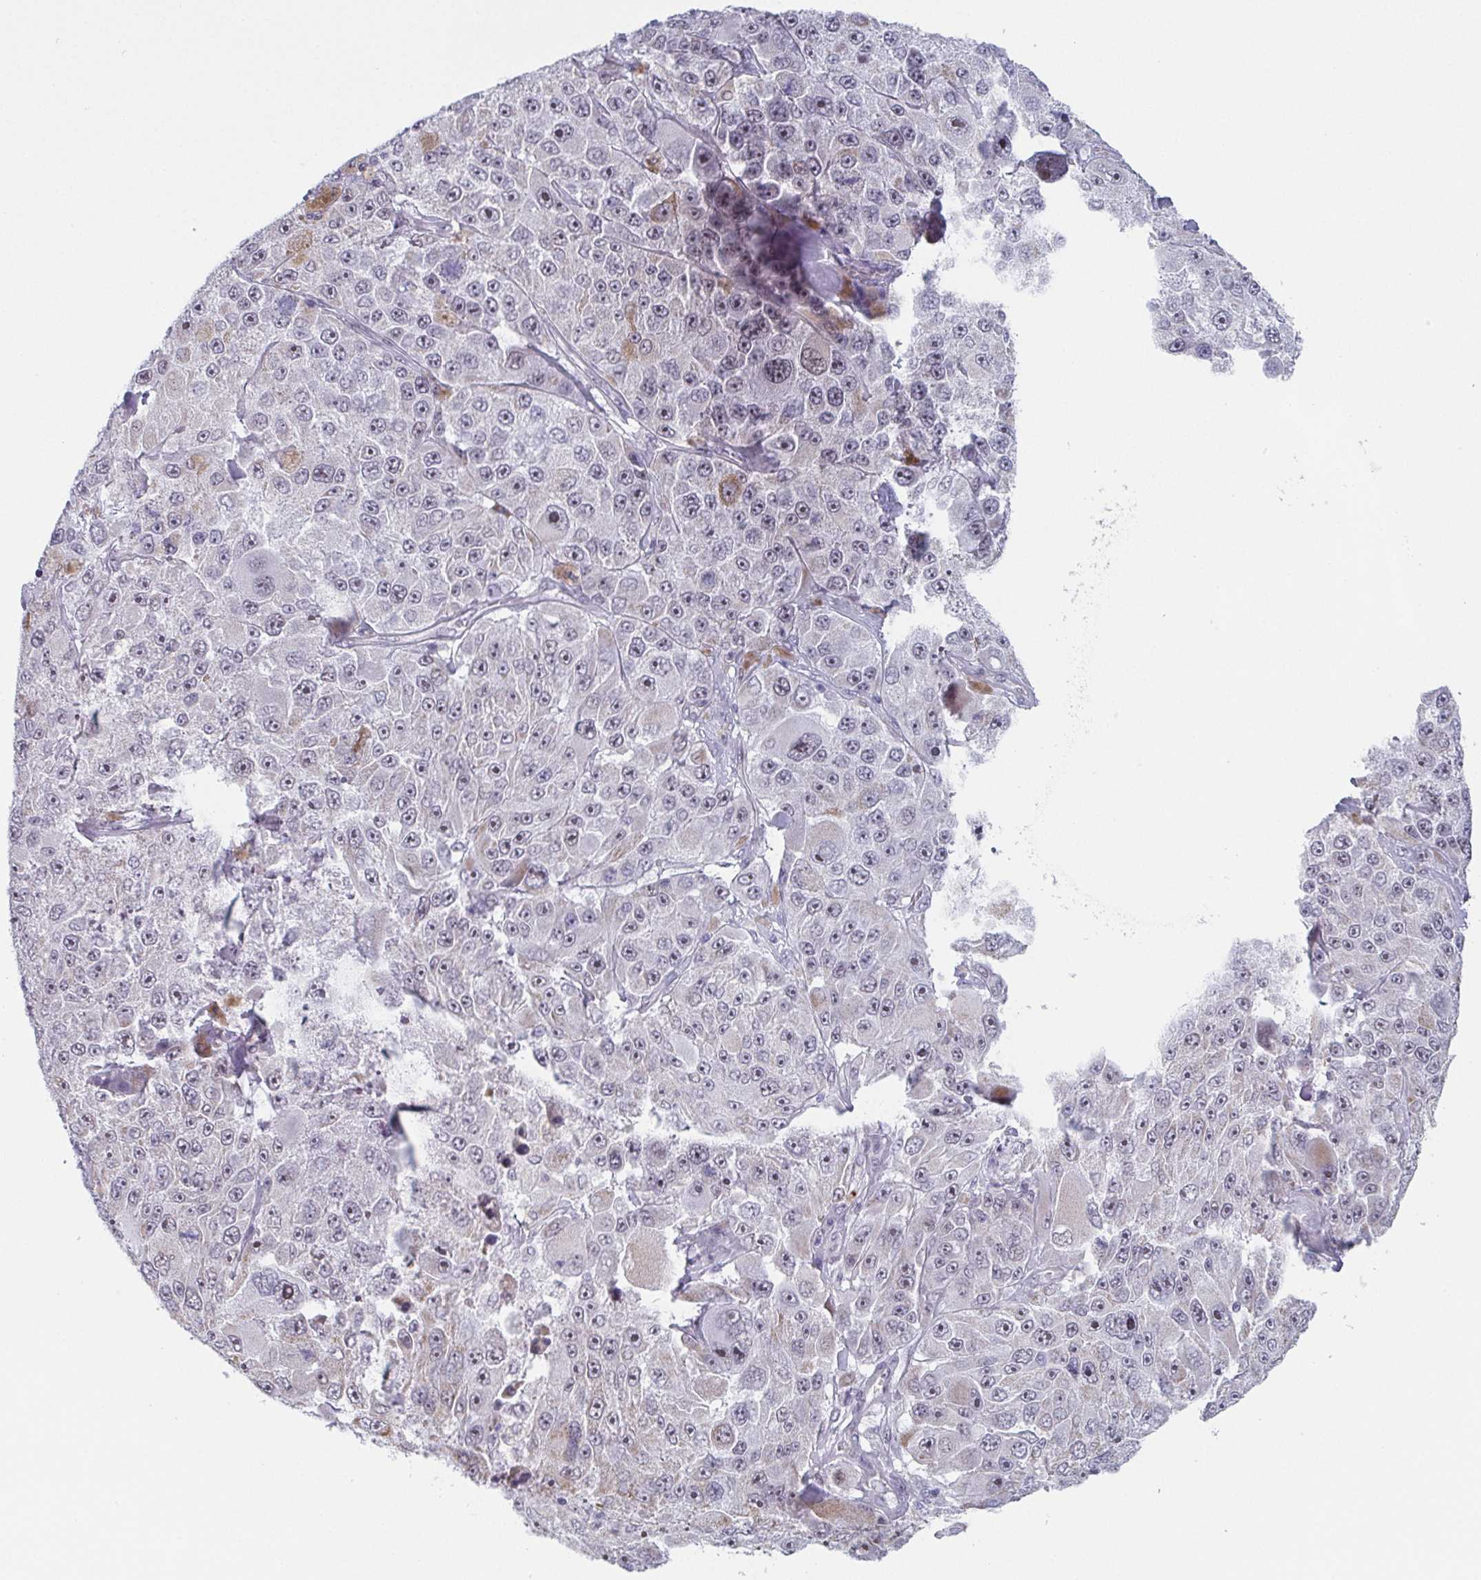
{"staining": {"intensity": "weak", "quantity": "<25%", "location": "nuclear"}, "tissue": "melanoma", "cell_type": "Tumor cells", "image_type": "cancer", "snomed": [{"axis": "morphology", "description": "Malignant melanoma, Metastatic site"}, {"axis": "topography", "description": "Lymph node"}], "caption": "Protein analysis of malignant melanoma (metastatic site) shows no significant staining in tumor cells.", "gene": "EXOSC7", "patient": {"sex": "male", "age": 62}}